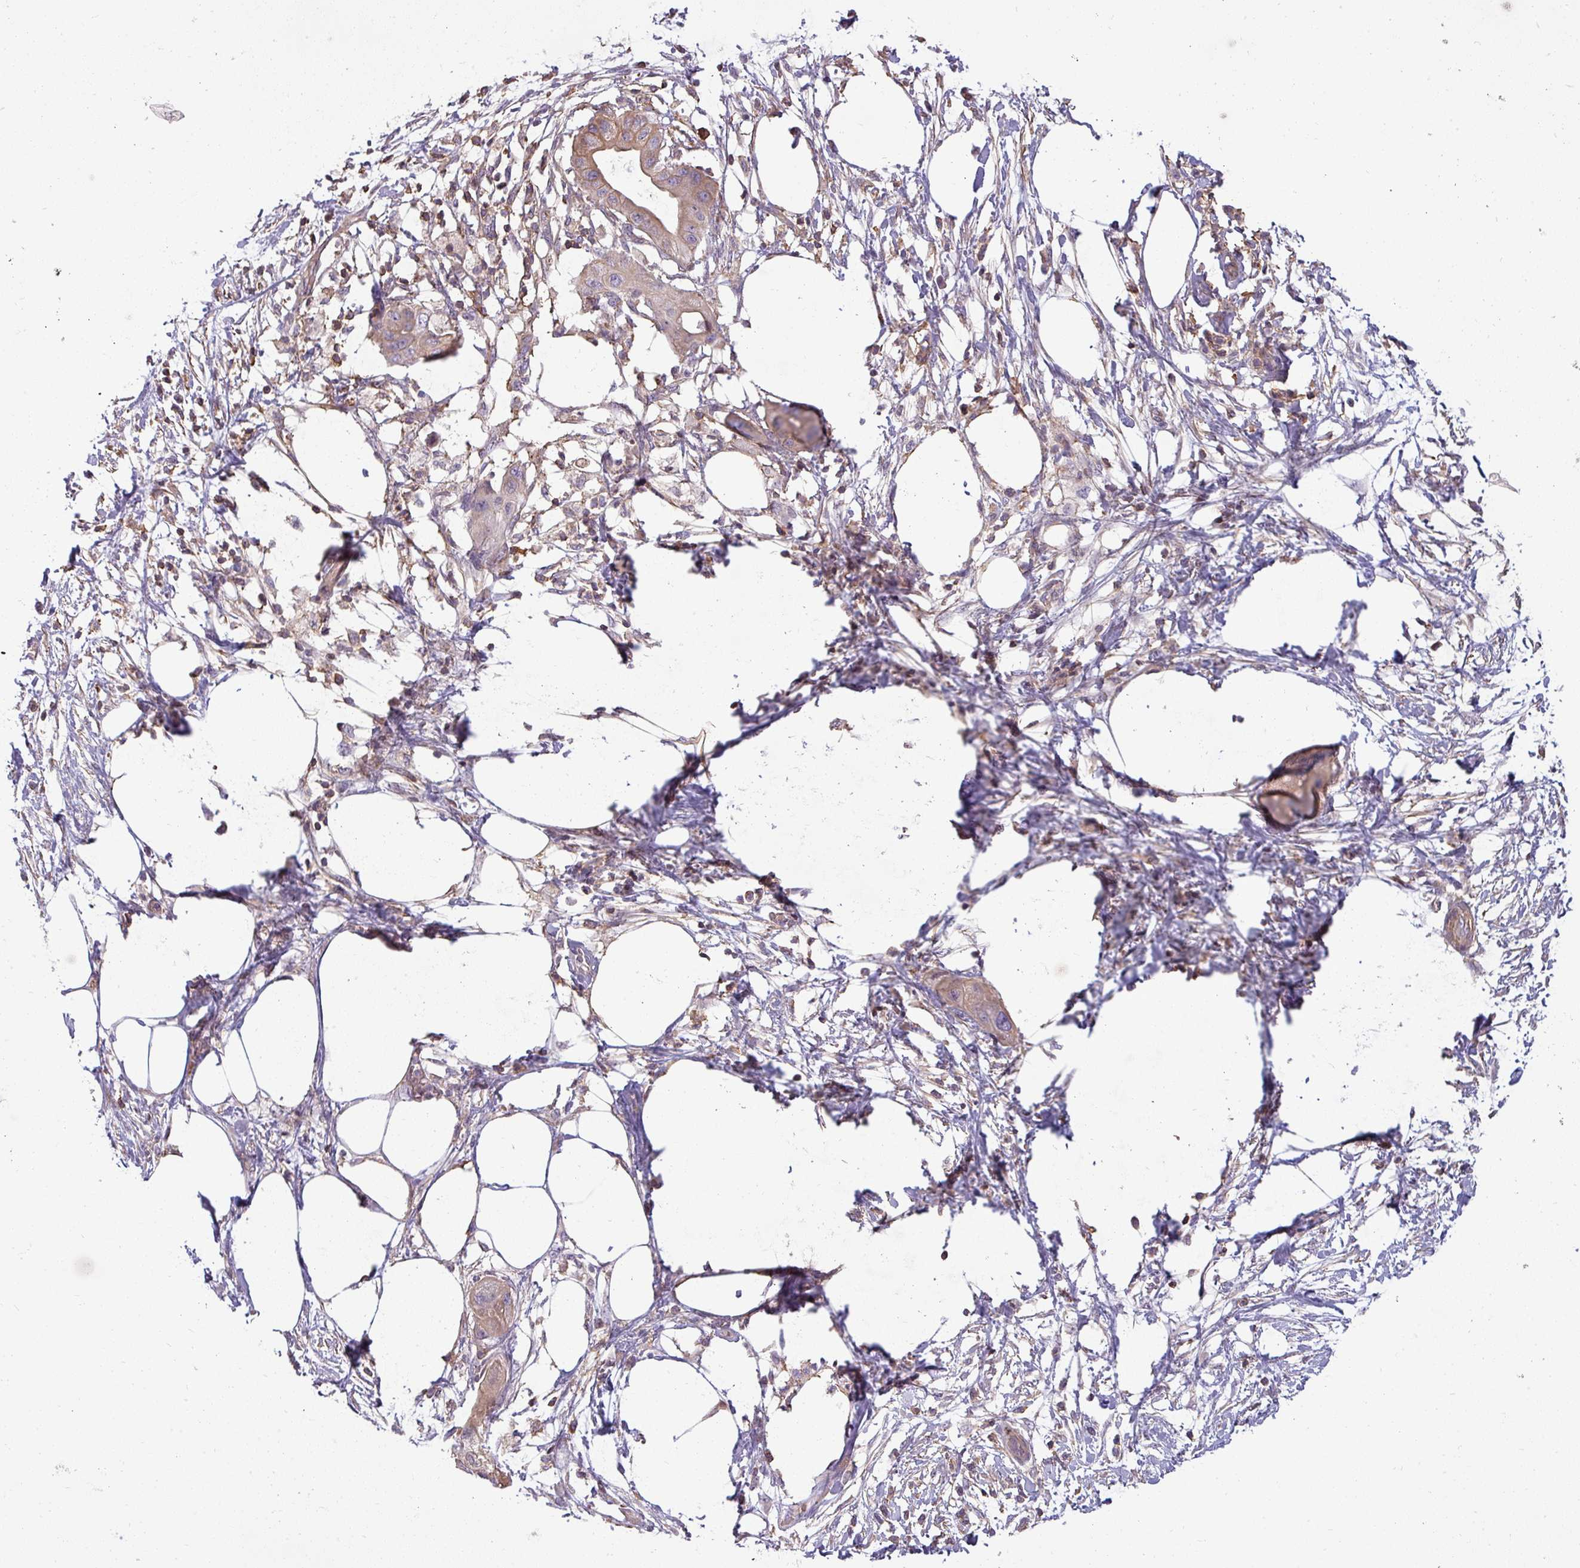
{"staining": {"intensity": "weak", "quantity": ">75%", "location": "cytoplasmic/membranous"}, "tissue": "pancreatic cancer", "cell_type": "Tumor cells", "image_type": "cancer", "snomed": [{"axis": "morphology", "description": "Adenocarcinoma, NOS"}, {"axis": "topography", "description": "Pancreas"}], "caption": "A brown stain shows weak cytoplasmic/membranous positivity of a protein in human pancreatic cancer (adenocarcinoma) tumor cells. Using DAB (brown) and hematoxylin (blue) stains, captured at high magnification using brightfield microscopy.", "gene": "ZNF835", "patient": {"sex": "male", "age": 68}}